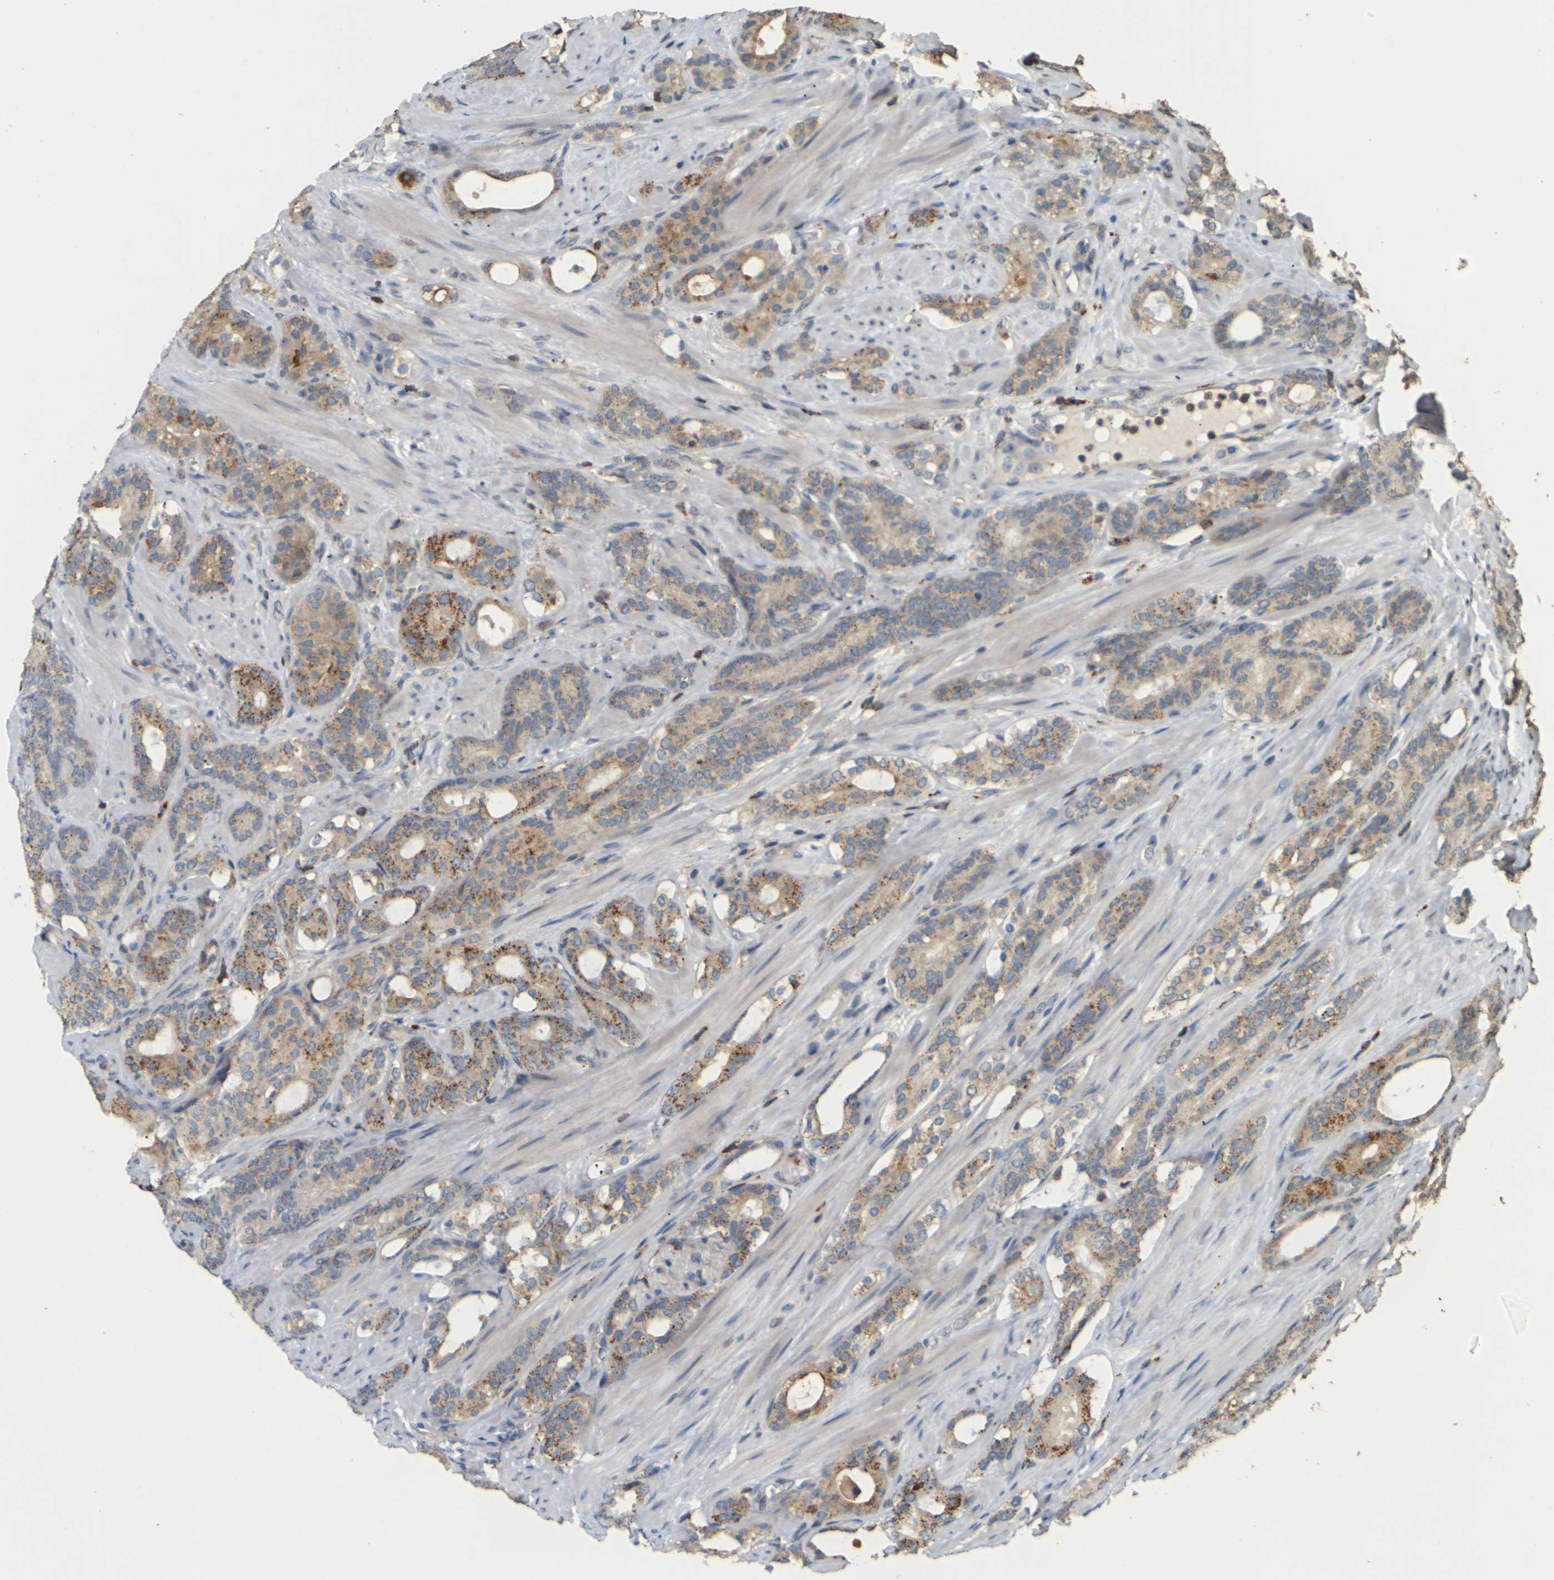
{"staining": {"intensity": "moderate", "quantity": ">75%", "location": "cytoplasmic/membranous"}, "tissue": "prostate cancer", "cell_type": "Tumor cells", "image_type": "cancer", "snomed": [{"axis": "morphology", "description": "Adenocarcinoma, Low grade"}, {"axis": "topography", "description": "Prostate"}], "caption": "Tumor cells exhibit medium levels of moderate cytoplasmic/membranous positivity in approximately >75% of cells in adenocarcinoma (low-grade) (prostate).", "gene": "KSR1", "patient": {"sex": "male", "age": 63}}